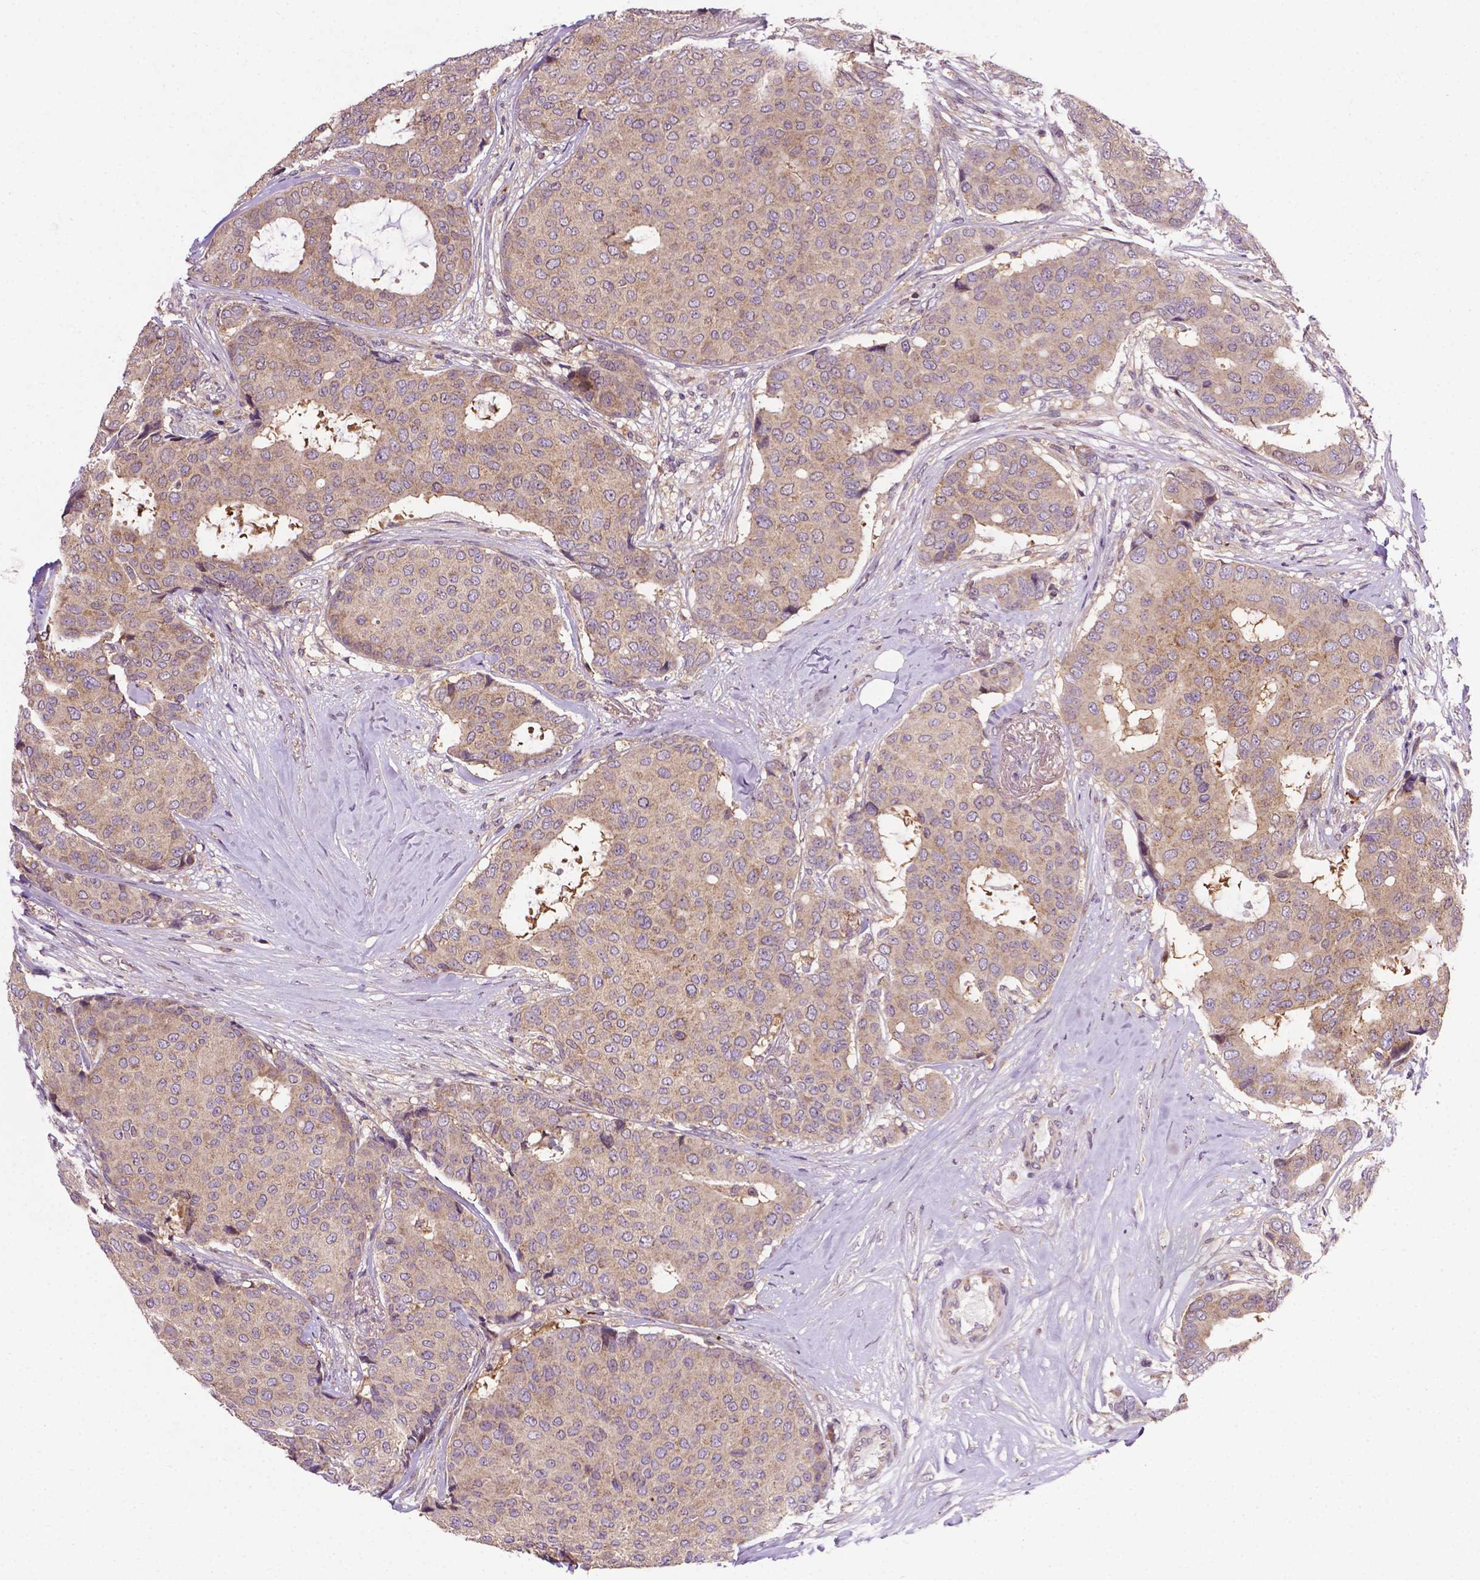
{"staining": {"intensity": "weak", "quantity": ">75%", "location": "cytoplasmic/membranous"}, "tissue": "breast cancer", "cell_type": "Tumor cells", "image_type": "cancer", "snomed": [{"axis": "morphology", "description": "Duct carcinoma"}, {"axis": "topography", "description": "Breast"}], "caption": "Human invasive ductal carcinoma (breast) stained with a protein marker displays weak staining in tumor cells.", "gene": "SPNS2", "patient": {"sex": "female", "age": 75}}